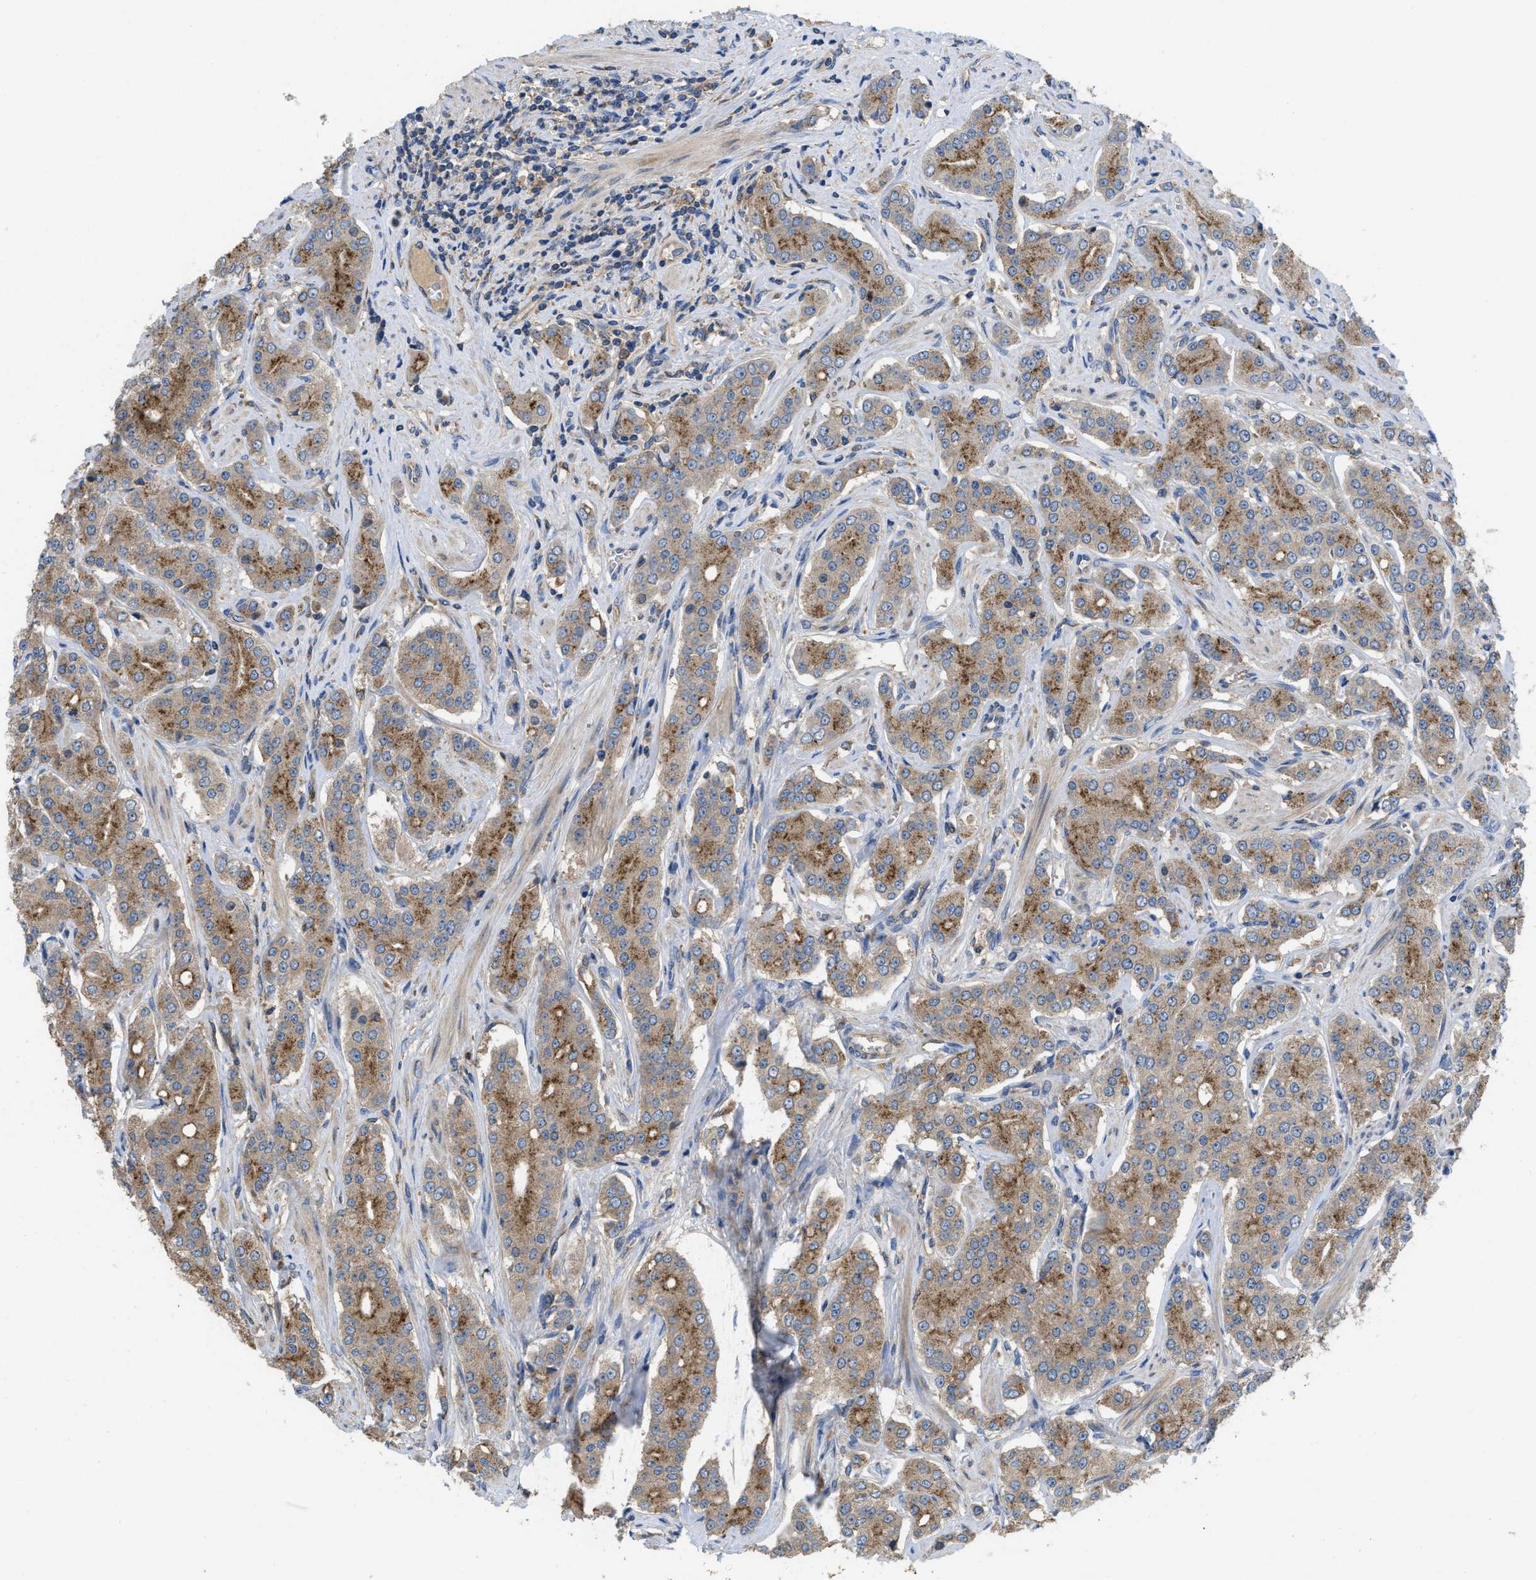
{"staining": {"intensity": "moderate", "quantity": ">75%", "location": "cytoplasmic/membranous"}, "tissue": "prostate cancer", "cell_type": "Tumor cells", "image_type": "cancer", "snomed": [{"axis": "morphology", "description": "Adenocarcinoma, Low grade"}, {"axis": "topography", "description": "Prostate"}], "caption": "A photomicrograph of human prostate cancer stained for a protein demonstrates moderate cytoplasmic/membranous brown staining in tumor cells. The staining is performed using DAB brown chromogen to label protein expression. The nuclei are counter-stained blue using hematoxylin.", "gene": "RNF216", "patient": {"sex": "male", "age": 69}}